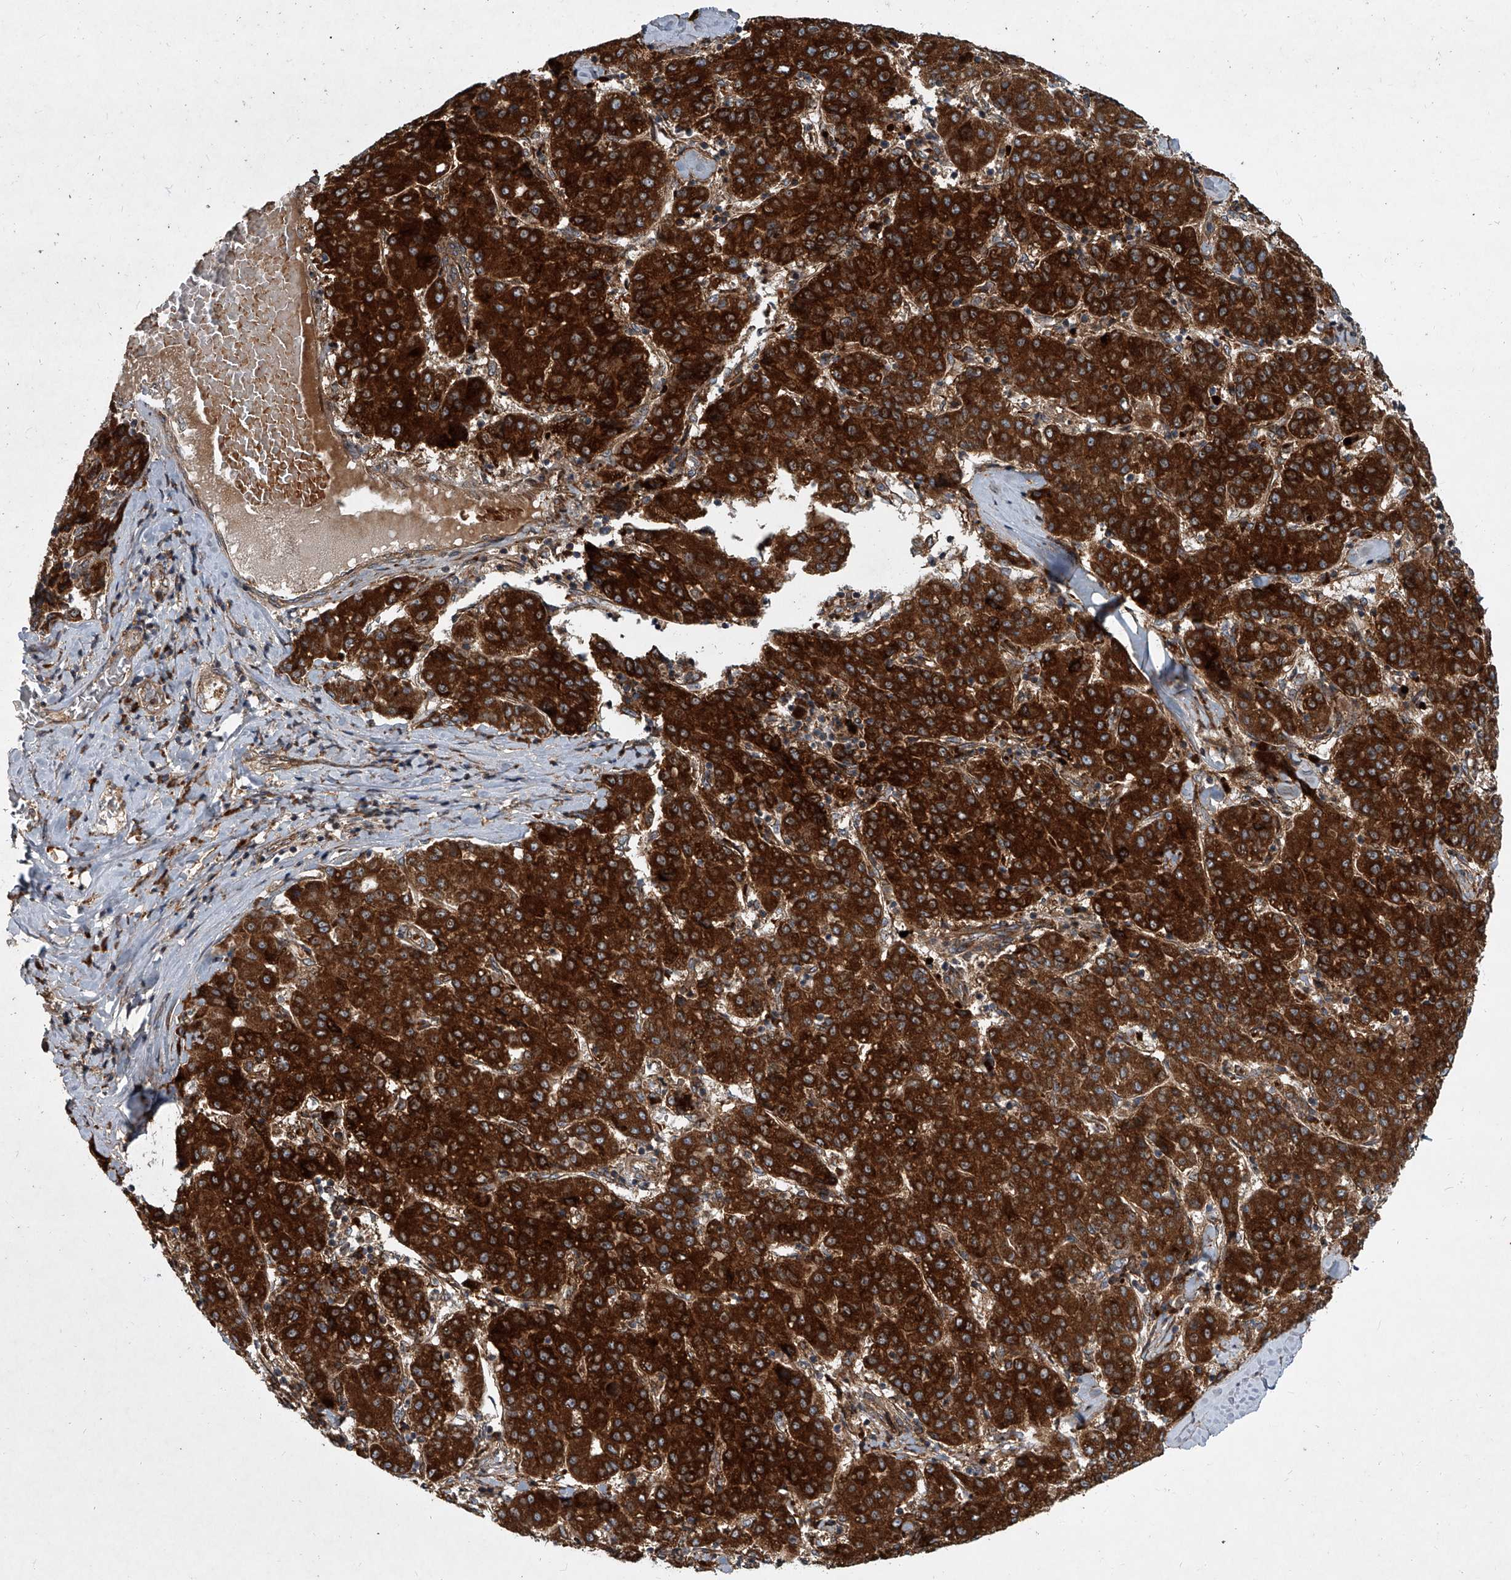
{"staining": {"intensity": "strong", "quantity": ">75%", "location": "cytoplasmic/membranous"}, "tissue": "liver cancer", "cell_type": "Tumor cells", "image_type": "cancer", "snomed": [{"axis": "morphology", "description": "Carcinoma, Hepatocellular, NOS"}, {"axis": "topography", "description": "Liver"}], "caption": "Tumor cells show strong cytoplasmic/membranous positivity in about >75% of cells in liver cancer. The staining was performed using DAB (3,3'-diaminobenzidine) to visualize the protein expression in brown, while the nuclei were stained in blue with hematoxylin (Magnification: 20x).", "gene": "EVA1C", "patient": {"sex": "male", "age": 65}}